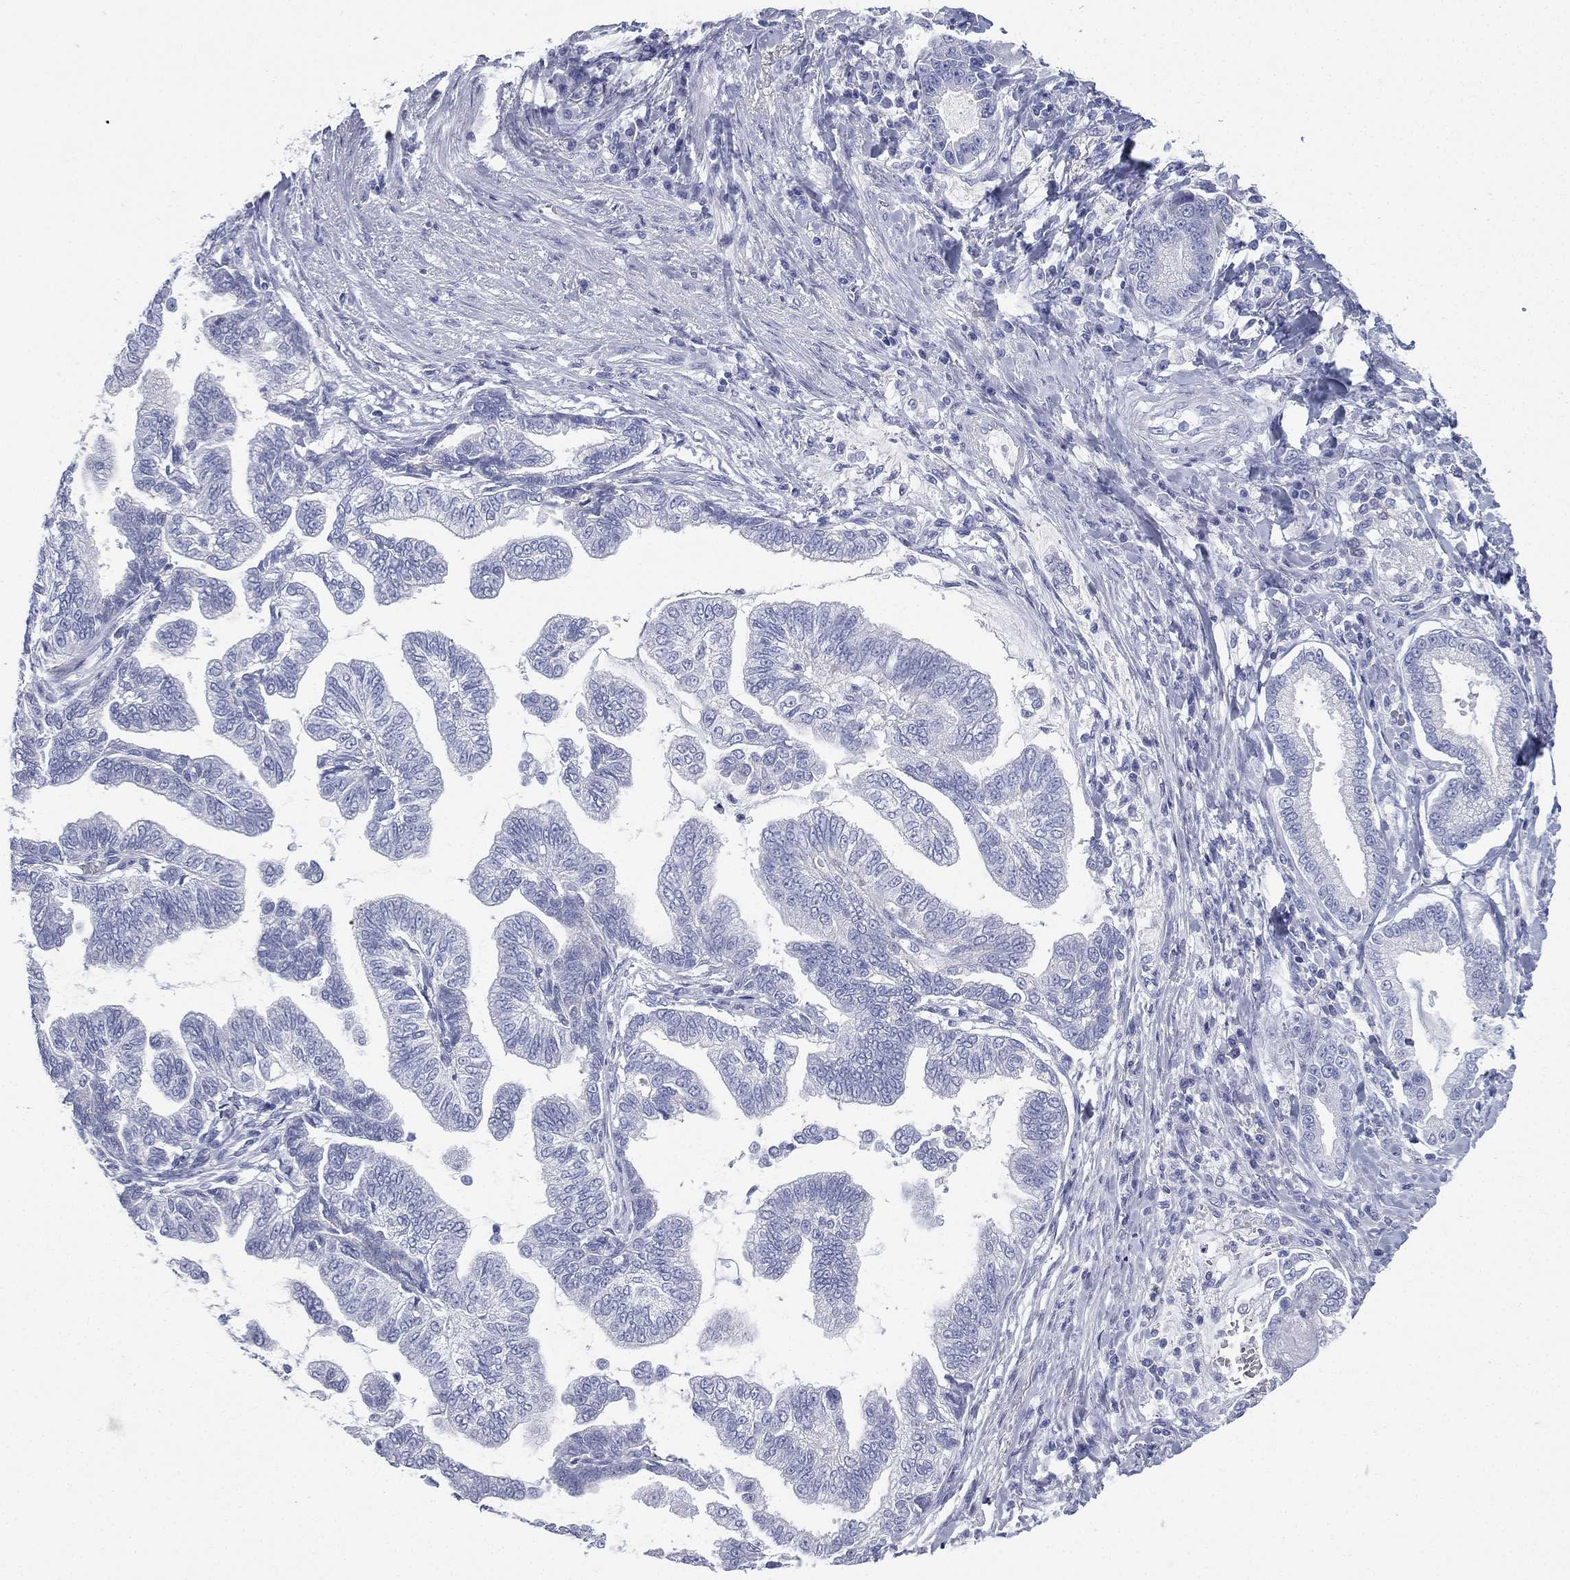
{"staining": {"intensity": "negative", "quantity": "none", "location": "none"}, "tissue": "stomach cancer", "cell_type": "Tumor cells", "image_type": "cancer", "snomed": [{"axis": "morphology", "description": "Adenocarcinoma, NOS"}, {"axis": "topography", "description": "Stomach"}], "caption": "The photomicrograph reveals no significant expression in tumor cells of stomach cancer (adenocarcinoma).", "gene": "FCER2", "patient": {"sex": "male", "age": 83}}